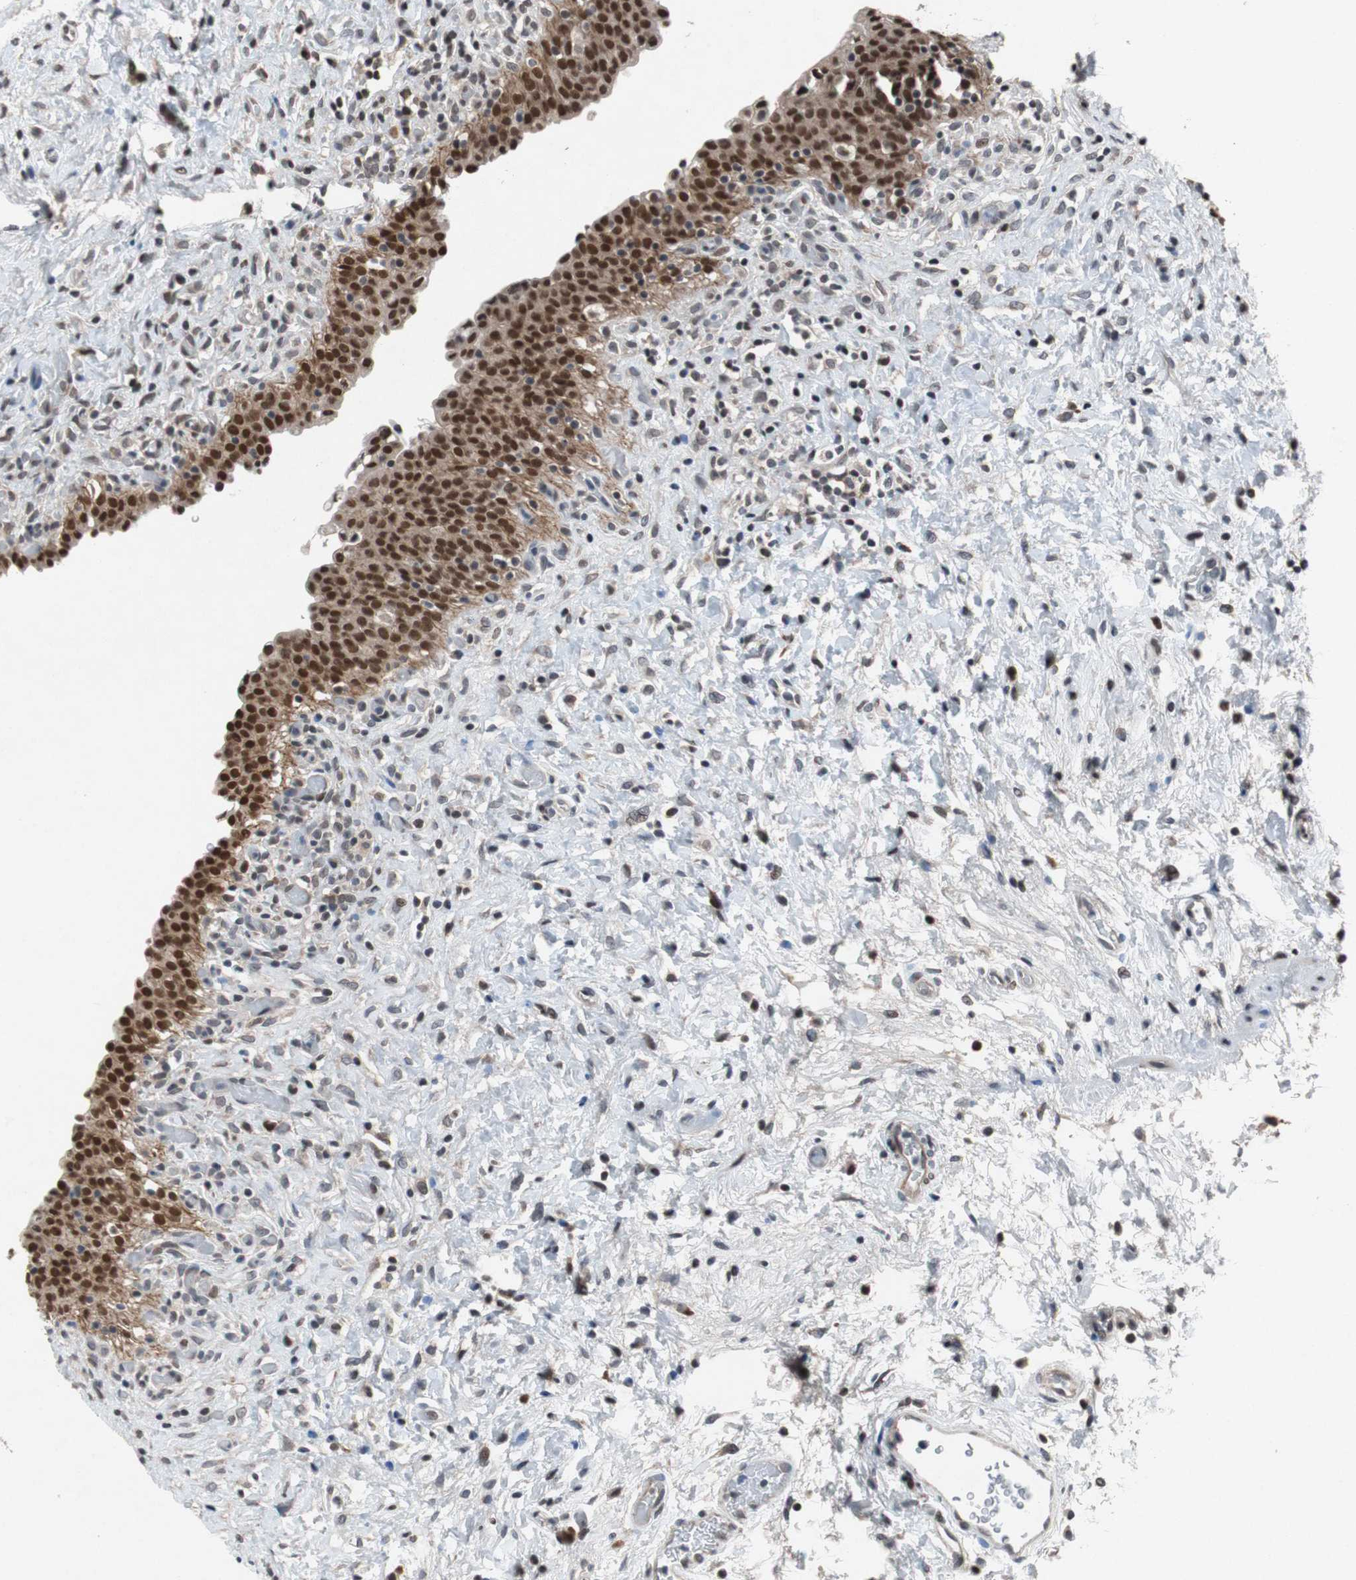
{"staining": {"intensity": "strong", "quantity": ">75%", "location": "cytoplasmic/membranous,nuclear"}, "tissue": "urinary bladder", "cell_type": "Urothelial cells", "image_type": "normal", "snomed": [{"axis": "morphology", "description": "Normal tissue, NOS"}, {"axis": "topography", "description": "Urinary bladder"}], "caption": "IHC of normal urinary bladder reveals high levels of strong cytoplasmic/membranous,nuclear staining in approximately >75% of urothelial cells. The protein of interest is shown in brown color, while the nuclei are stained blue.", "gene": "TP63", "patient": {"sex": "male", "age": 51}}